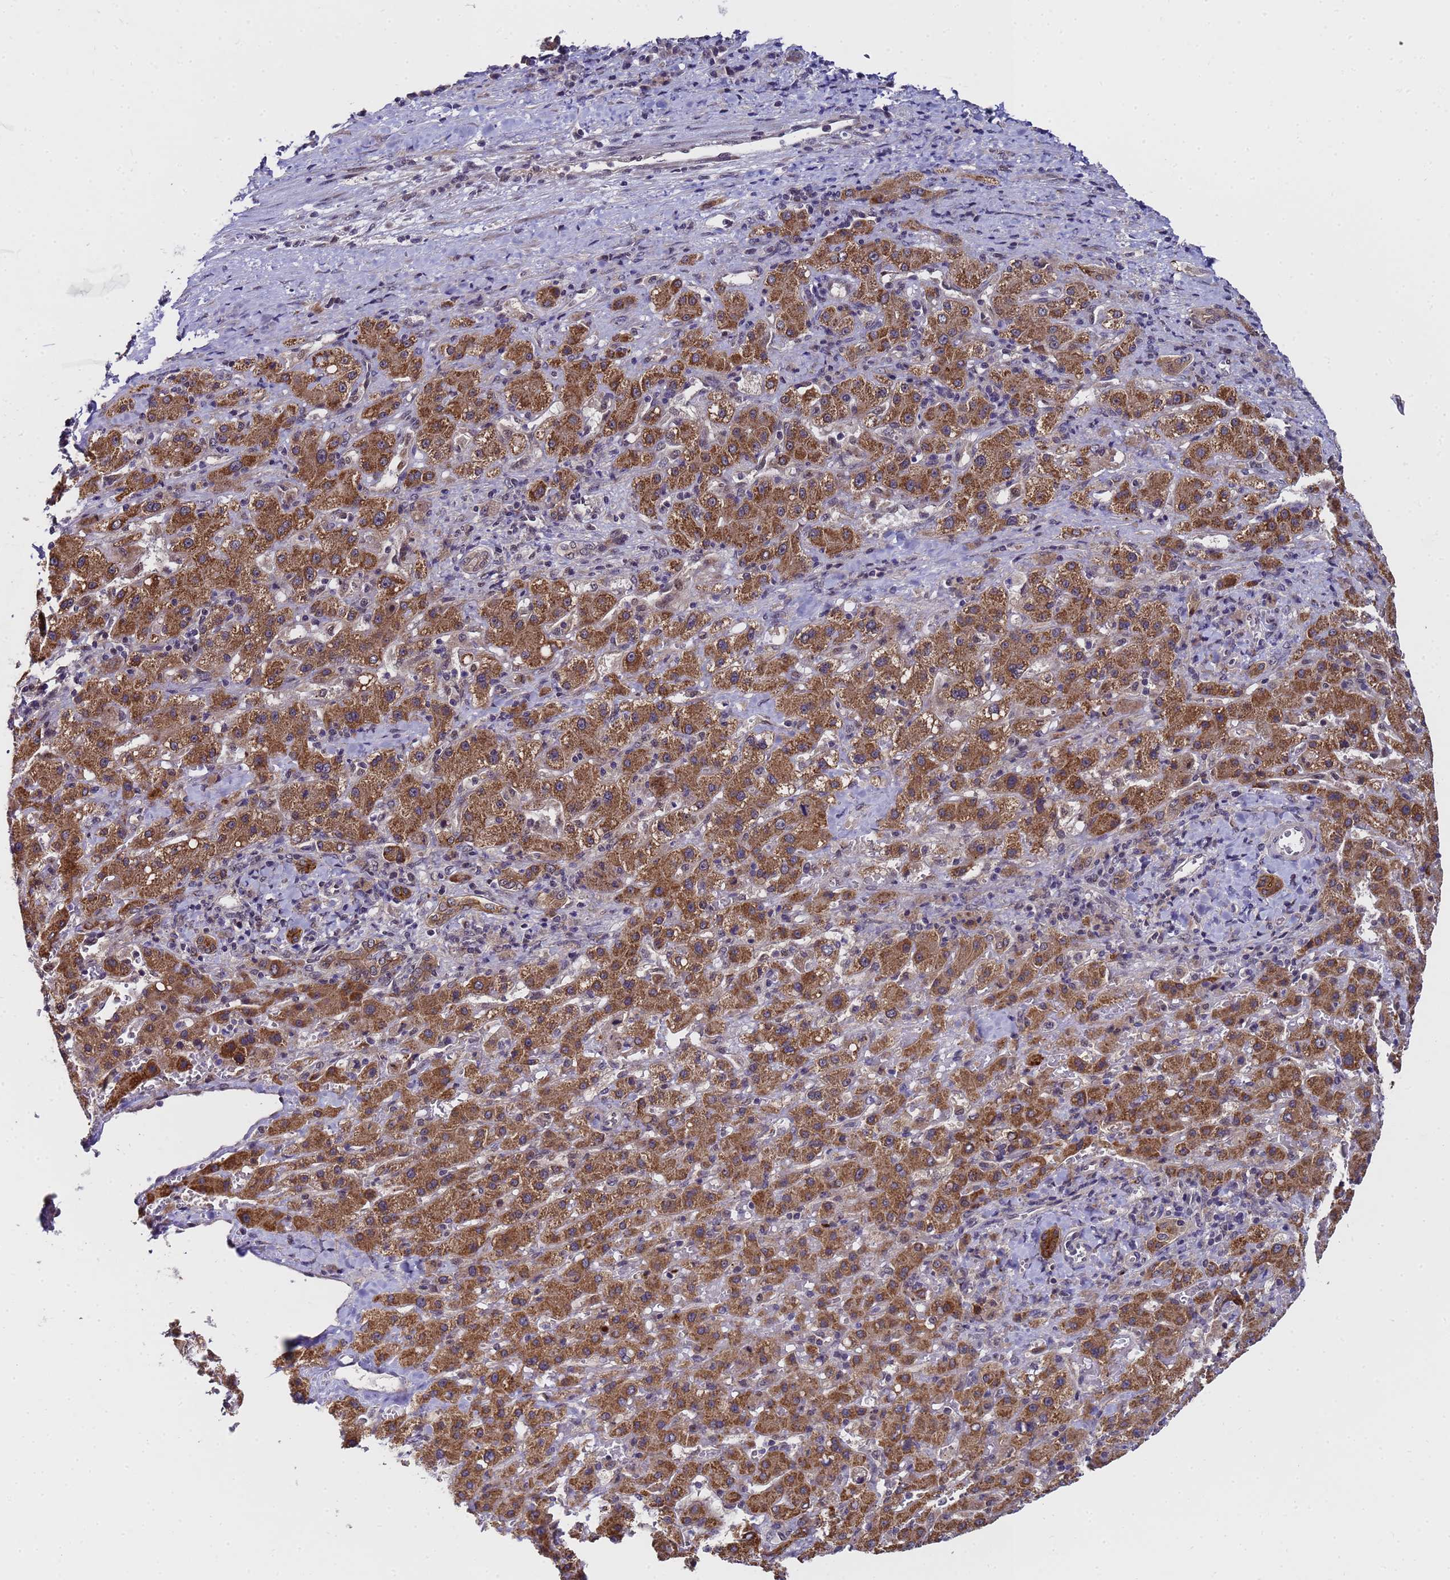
{"staining": {"intensity": "moderate", "quantity": ">75%", "location": "cytoplasmic/membranous"}, "tissue": "liver cancer", "cell_type": "Tumor cells", "image_type": "cancer", "snomed": [{"axis": "morphology", "description": "Carcinoma, Hepatocellular, NOS"}, {"axis": "topography", "description": "Liver"}], "caption": "Immunohistochemistry histopathology image of neoplastic tissue: liver cancer (hepatocellular carcinoma) stained using immunohistochemistry reveals medium levels of moderate protein expression localized specifically in the cytoplasmic/membranous of tumor cells, appearing as a cytoplasmic/membranous brown color.", "gene": "ANAPC13", "patient": {"sex": "female", "age": 58}}